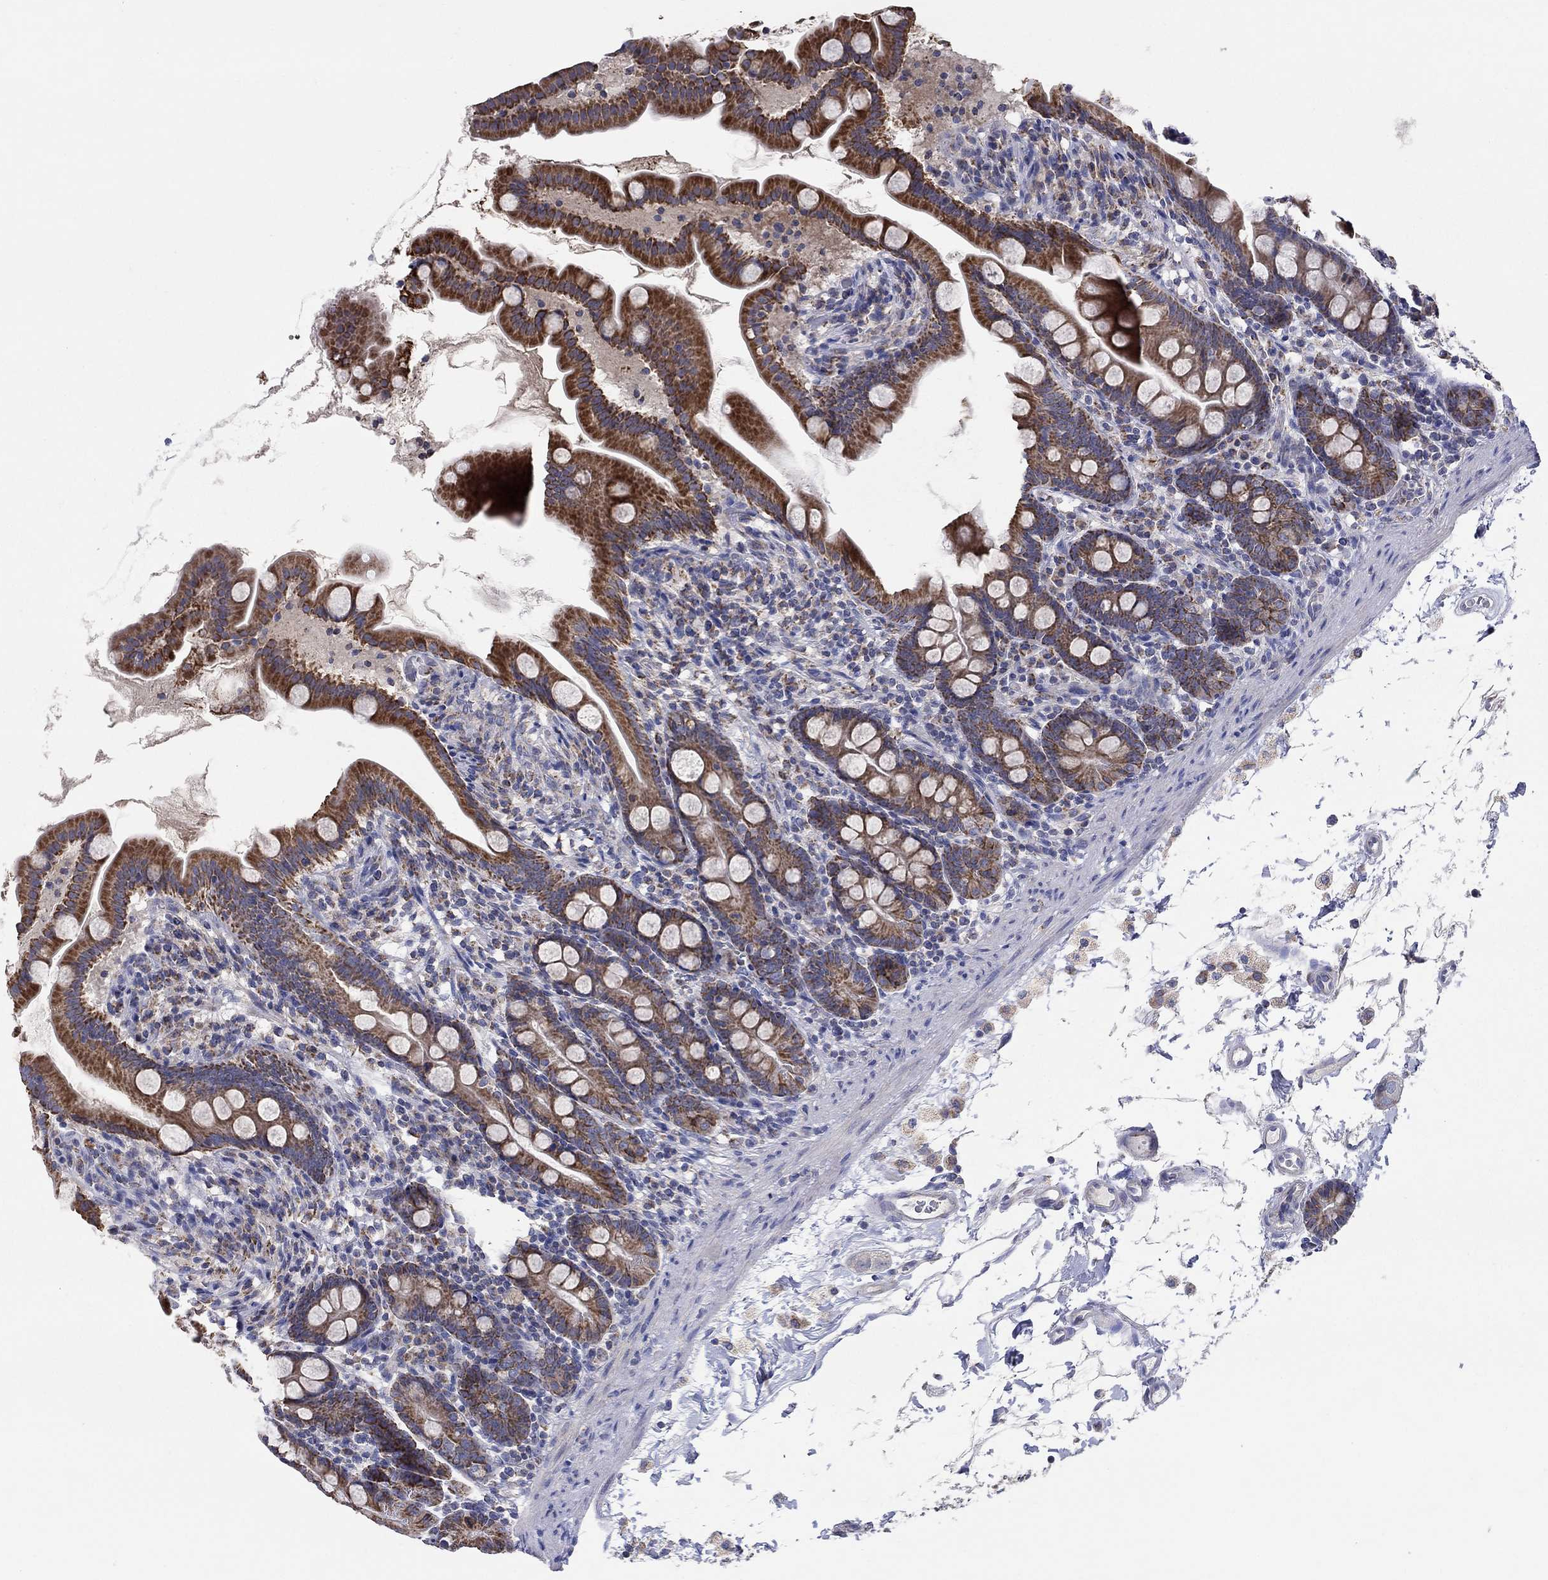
{"staining": {"intensity": "moderate", "quantity": ">75%", "location": "cytoplasmic/membranous"}, "tissue": "small intestine", "cell_type": "Glandular cells", "image_type": "normal", "snomed": [{"axis": "morphology", "description": "Normal tissue, NOS"}, {"axis": "topography", "description": "Small intestine"}], "caption": "DAB (3,3'-diaminobenzidine) immunohistochemical staining of benign human small intestine reveals moderate cytoplasmic/membranous protein expression in approximately >75% of glandular cells.", "gene": "HPS5", "patient": {"sex": "female", "age": 44}}